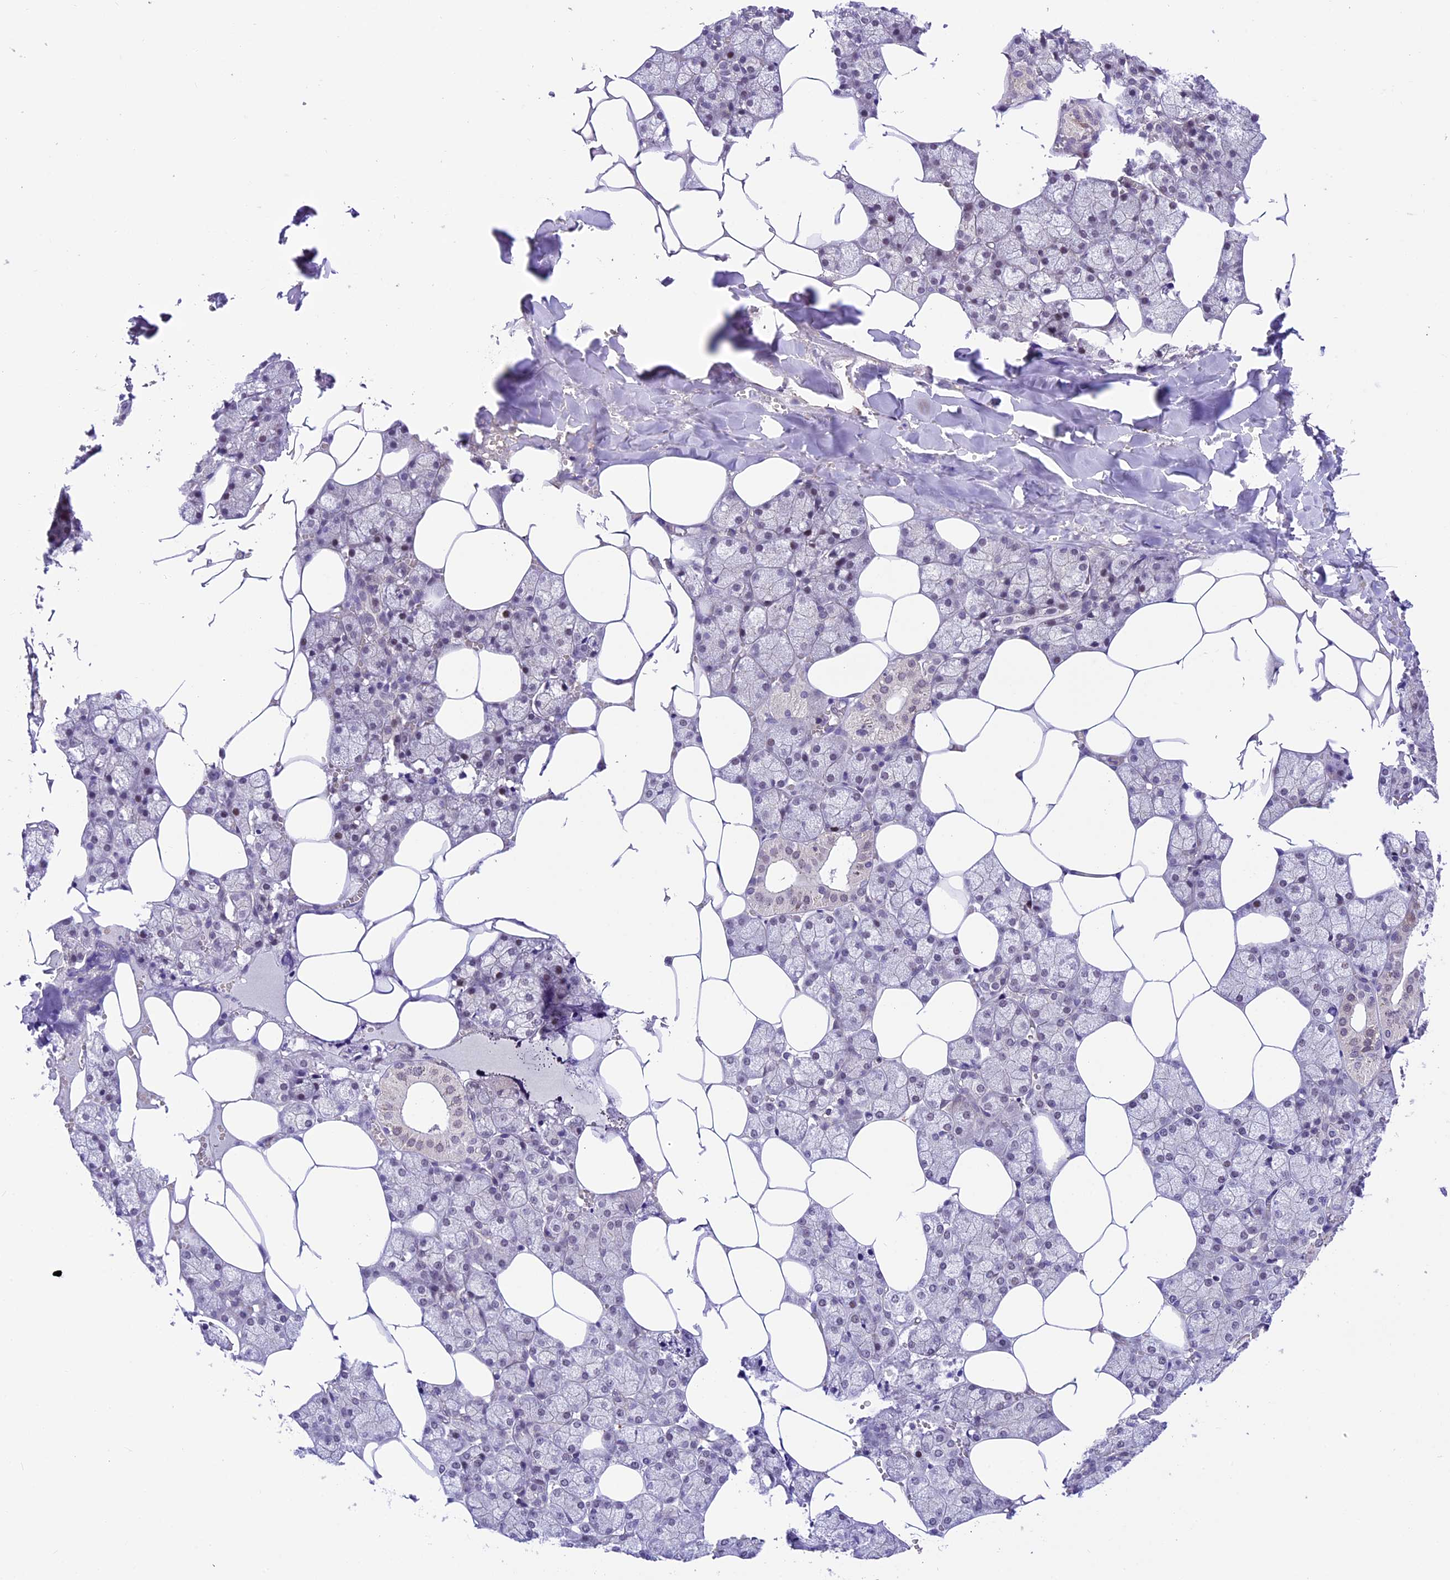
{"staining": {"intensity": "weak", "quantity": "<25%", "location": "nuclear"}, "tissue": "salivary gland", "cell_type": "Glandular cells", "image_type": "normal", "snomed": [{"axis": "morphology", "description": "Normal tissue, NOS"}, {"axis": "topography", "description": "Salivary gland"}], "caption": "Glandular cells show no significant protein expression in benign salivary gland. Nuclei are stained in blue.", "gene": "SHKBP1", "patient": {"sex": "male", "age": 62}}